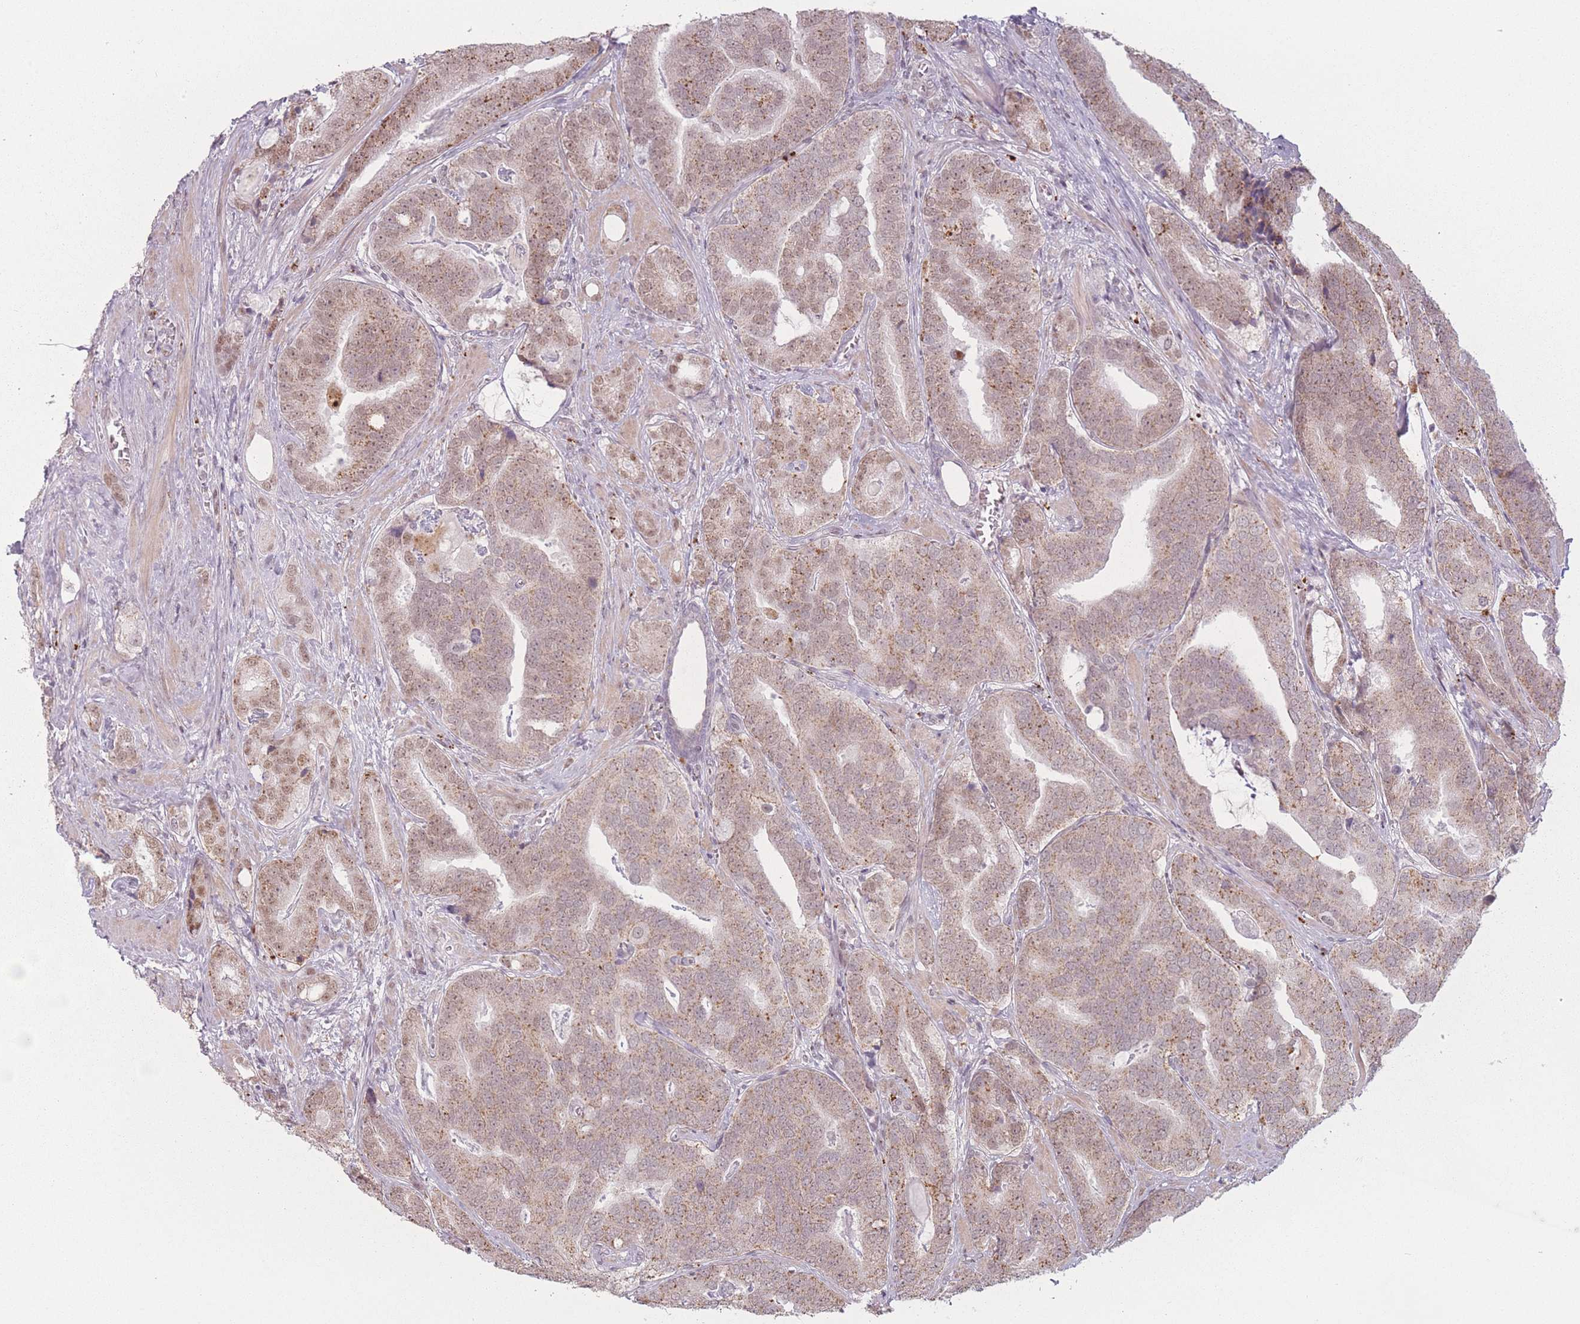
{"staining": {"intensity": "moderate", "quantity": ">75%", "location": "cytoplasmic/membranous,nuclear"}, "tissue": "prostate cancer", "cell_type": "Tumor cells", "image_type": "cancer", "snomed": [{"axis": "morphology", "description": "Adenocarcinoma, High grade"}, {"axis": "topography", "description": "Prostate"}], "caption": "Immunohistochemistry of prostate high-grade adenocarcinoma shows medium levels of moderate cytoplasmic/membranous and nuclear staining in about >75% of tumor cells. The staining is performed using DAB brown chromogen to label protein expression. The nuclei are counter-stained blue using hematoxylin.", "gene": "OR10C1", "patient": {"sex": "male", "age": 55}}